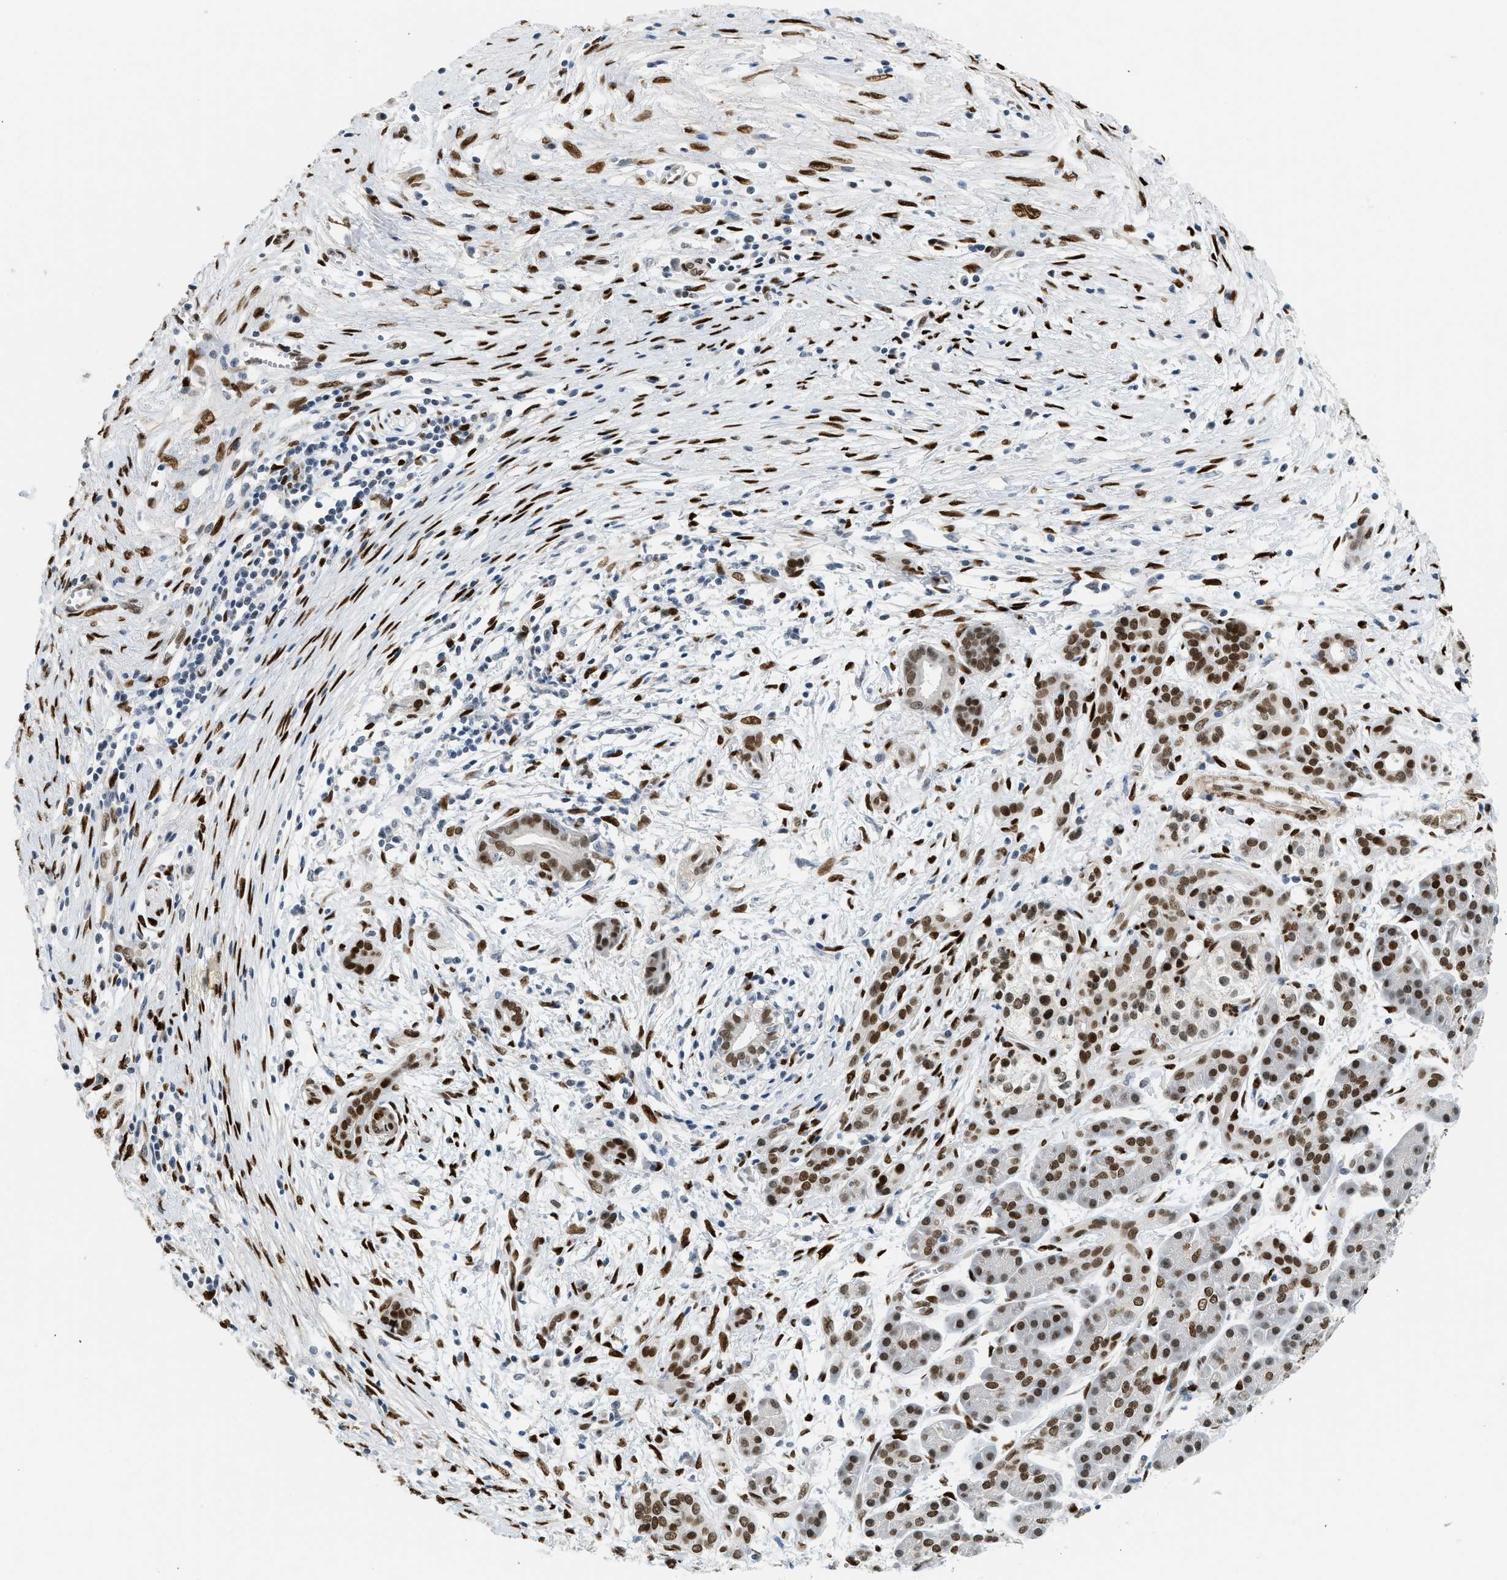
{"staining": {"intensity": "strong", "quantity": ">75%", "location": "nuclear"}, "tissue": "pancreatic cancer", "cell_type": "Tumor cells", "image_type": "cancer", "snomed": [{"axis": "morphology", "description": "Adenocarcinoma, NOS"}, {"axis": "topography", "description": "Pancreas"}], "caption": "DAB (3,3'-diaminobenzidine) immunohistochemical staining of pancreatic adenocarcinoma reveals strong nuclear protein staining in approximately >75% of tumor cells. (IHC, brightfield microscopy, high magnification).", "gene": "ZBTB20", "patient": {"sex": "female", "age": 70}}